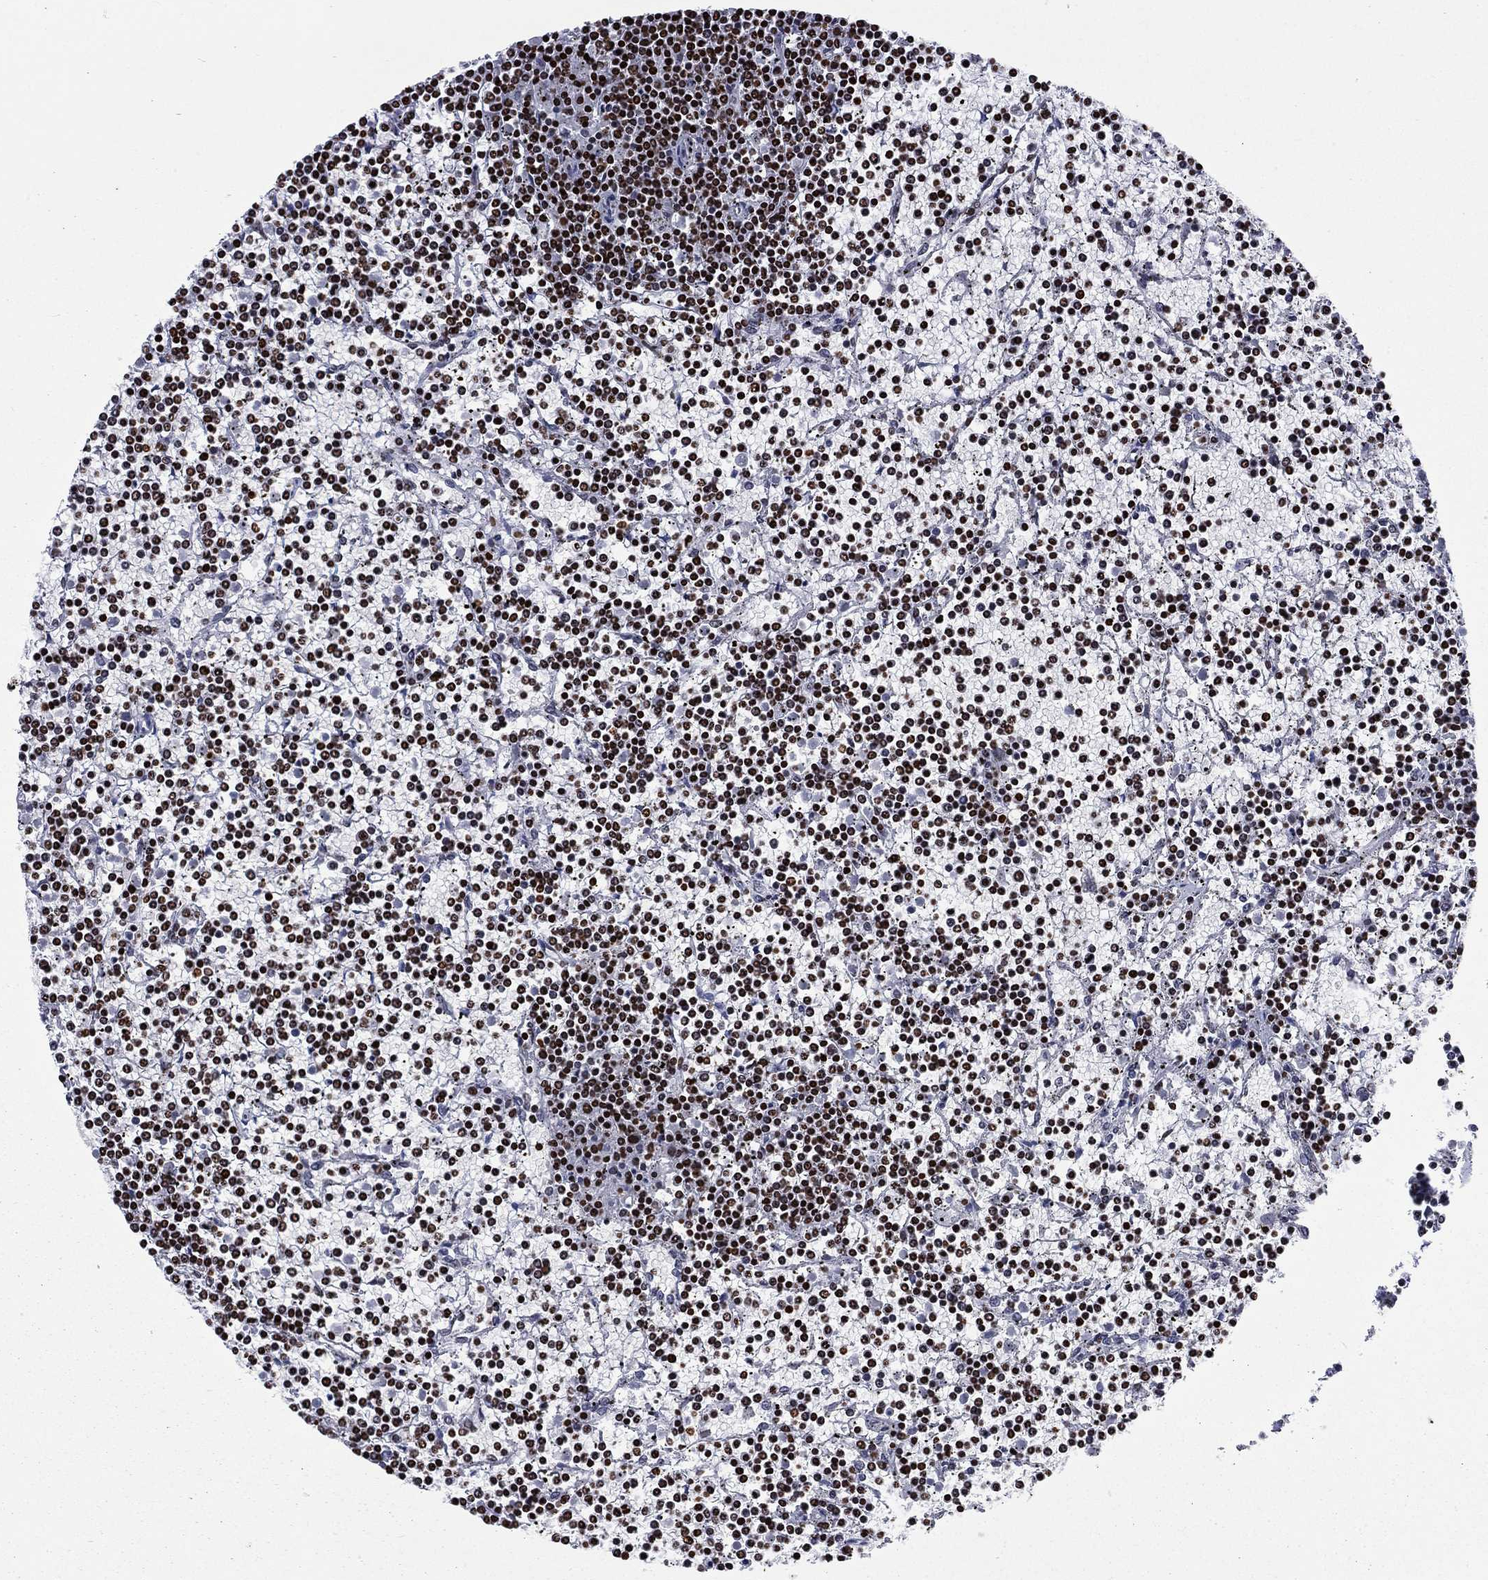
{"staining": {"intensity": "strong", "quantity": ">75%", "location": "nuclear"}, "tissue": "lymphoma", "cell_type": "Tumor cells", "image_type": "cancer", "snomed": [{"axis": "morphology", "description": "Malignant lymphoma, non-Hodgkin's type, Low grade"}, {"axis": "topography", "description": "Spleen"}], "caption": "Lymphoma stained for a protein shows strong nuclear positivity in tumor cells.", "gene": "H1-5", "patient": {"sex": "female", "age": 19}}